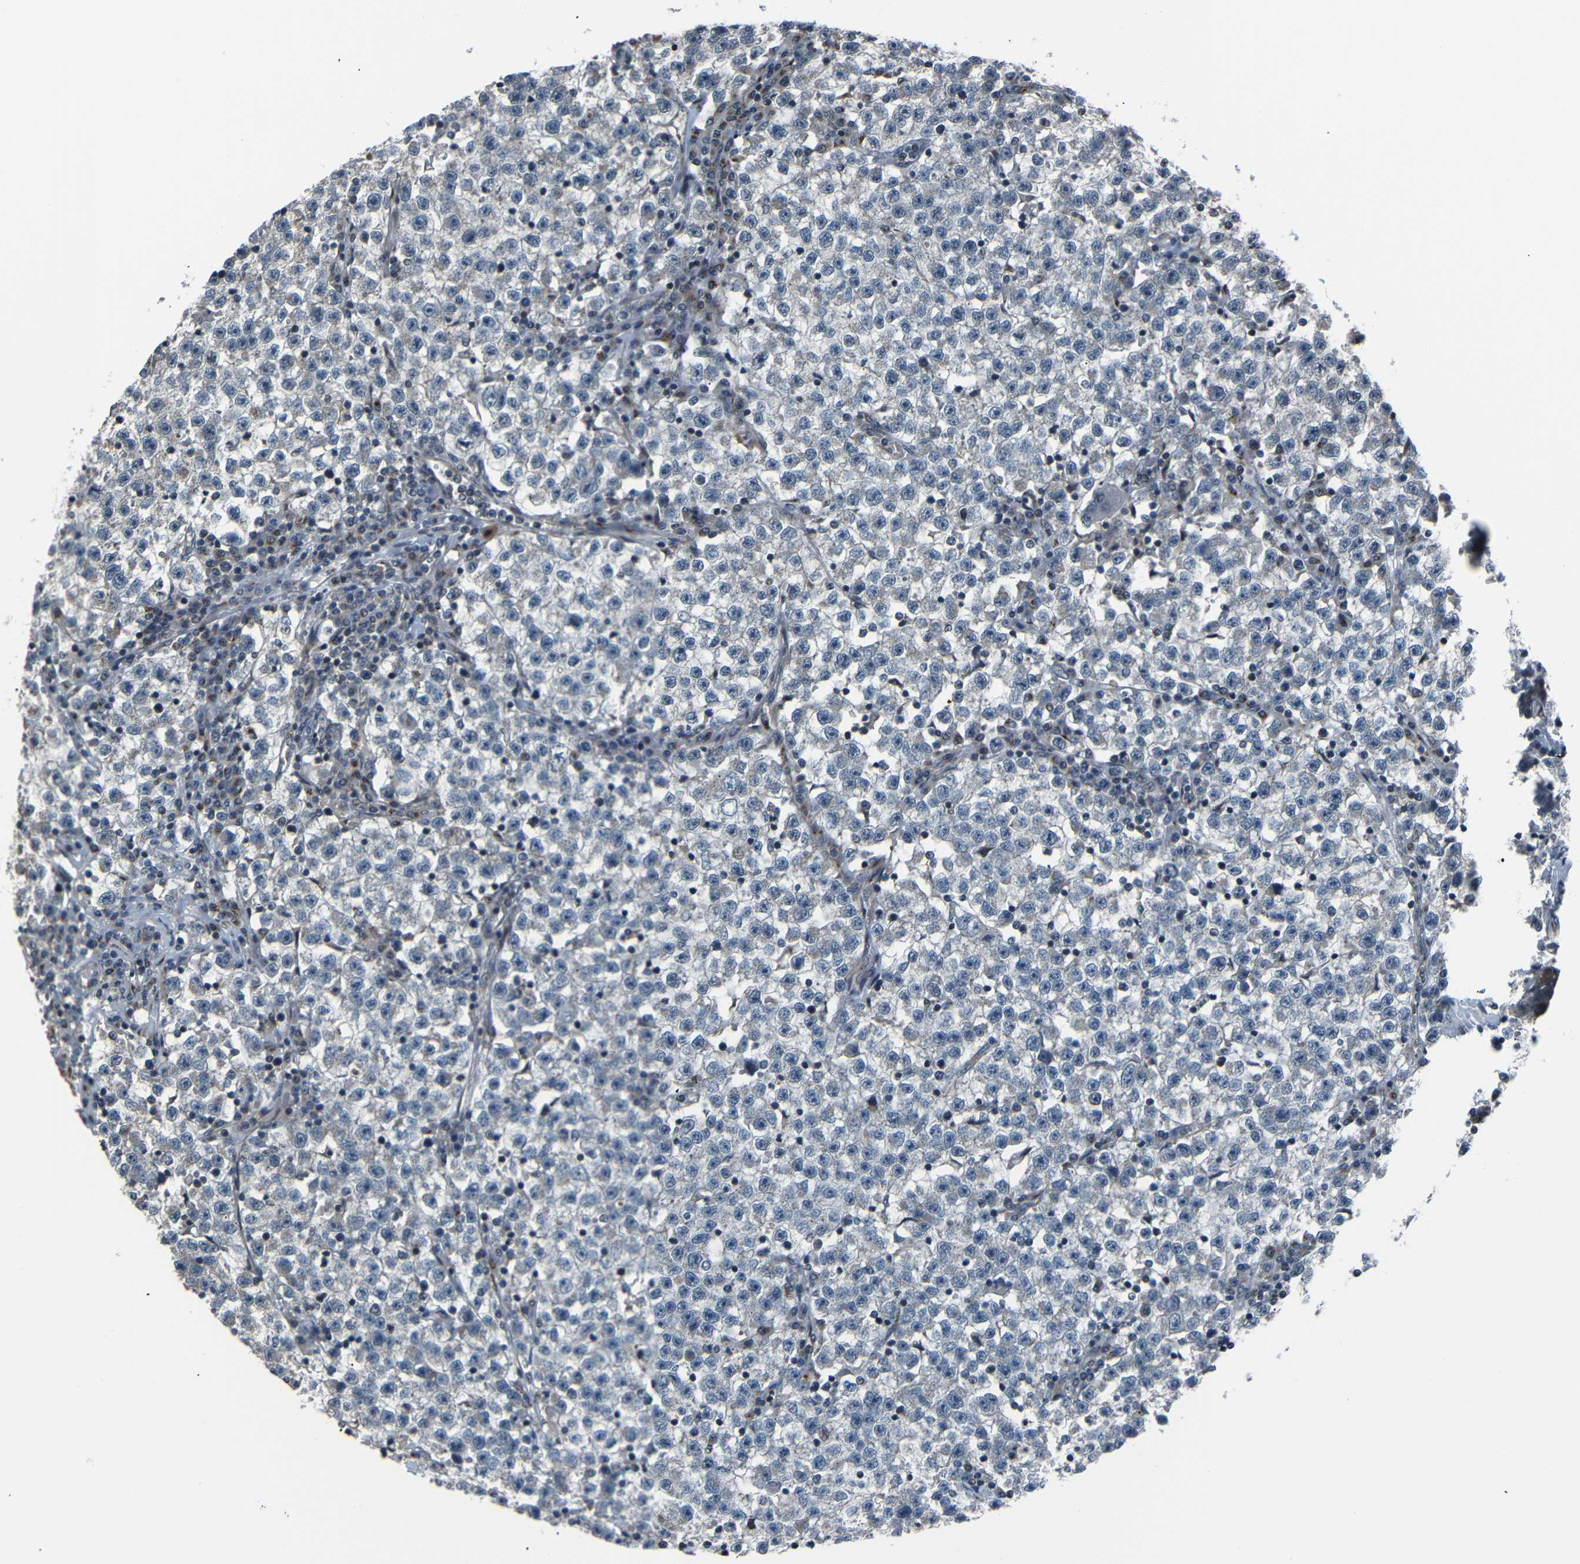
{"staining": {"intensity": "negative", "quantity": "none", "location": "none"}, "tissue": "testis cancer", "cell_type": "Tumor cells", "image_type": "cancer", "snomed": [{"axis": "morphology", "description": "Seminoma, NOS"}, {"axis": "topography", "description": "Testis"}], "caption": "A high-resolution image shows IHC staining of testis cancer, which exhibits no significant positivity in tumor cells. (Brightfield microscopy of DAB IHC at high magnification).", "gene": "AKAP9", "patient": {"sex": "male", "age": 22}}